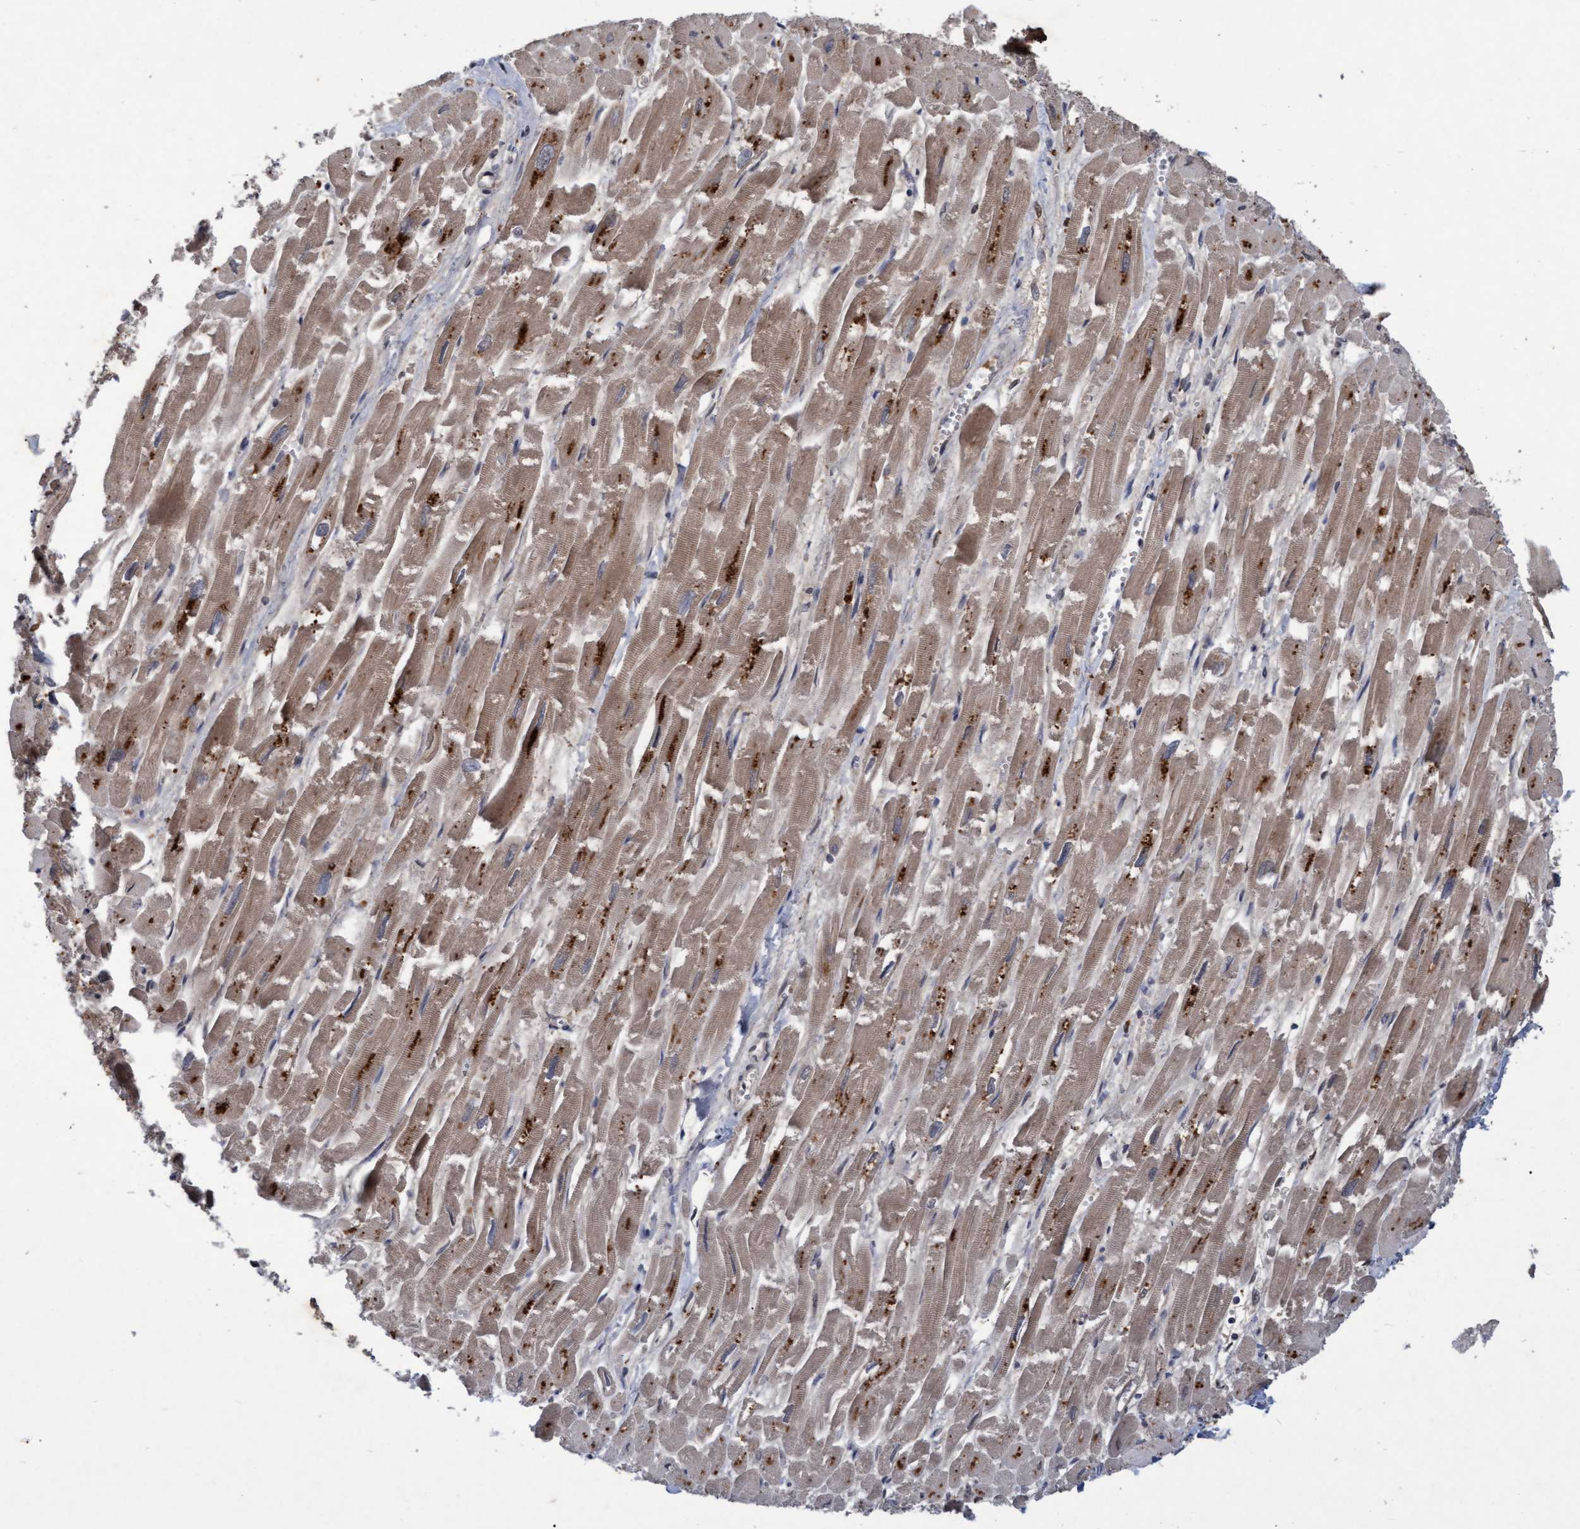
{"staining": {"intensity": "moderate", "quantity": ">75%", "location": "cytoplasmic/membranous,nuclear"}, "tissue": "heart muscle", "cell_type": "Cardiomyocytes", "image_type": "normal", "snomed": [{"axis": "morphology", "description": "Normal tissue, NOS"}, {"axis": "topography", "description": "Heart"}], "caption": "Immunohistochemistry (IHC) (DAB (3,3'-diaminobenzidine)) staining of benign human heart muscle demonstrates moderate cytoplasmic/membranous,nuclear protein staining in about >75% of cardiomyocytes.", "gene": "PSMB6", "patient": {"sex": "male", "age": 54}}